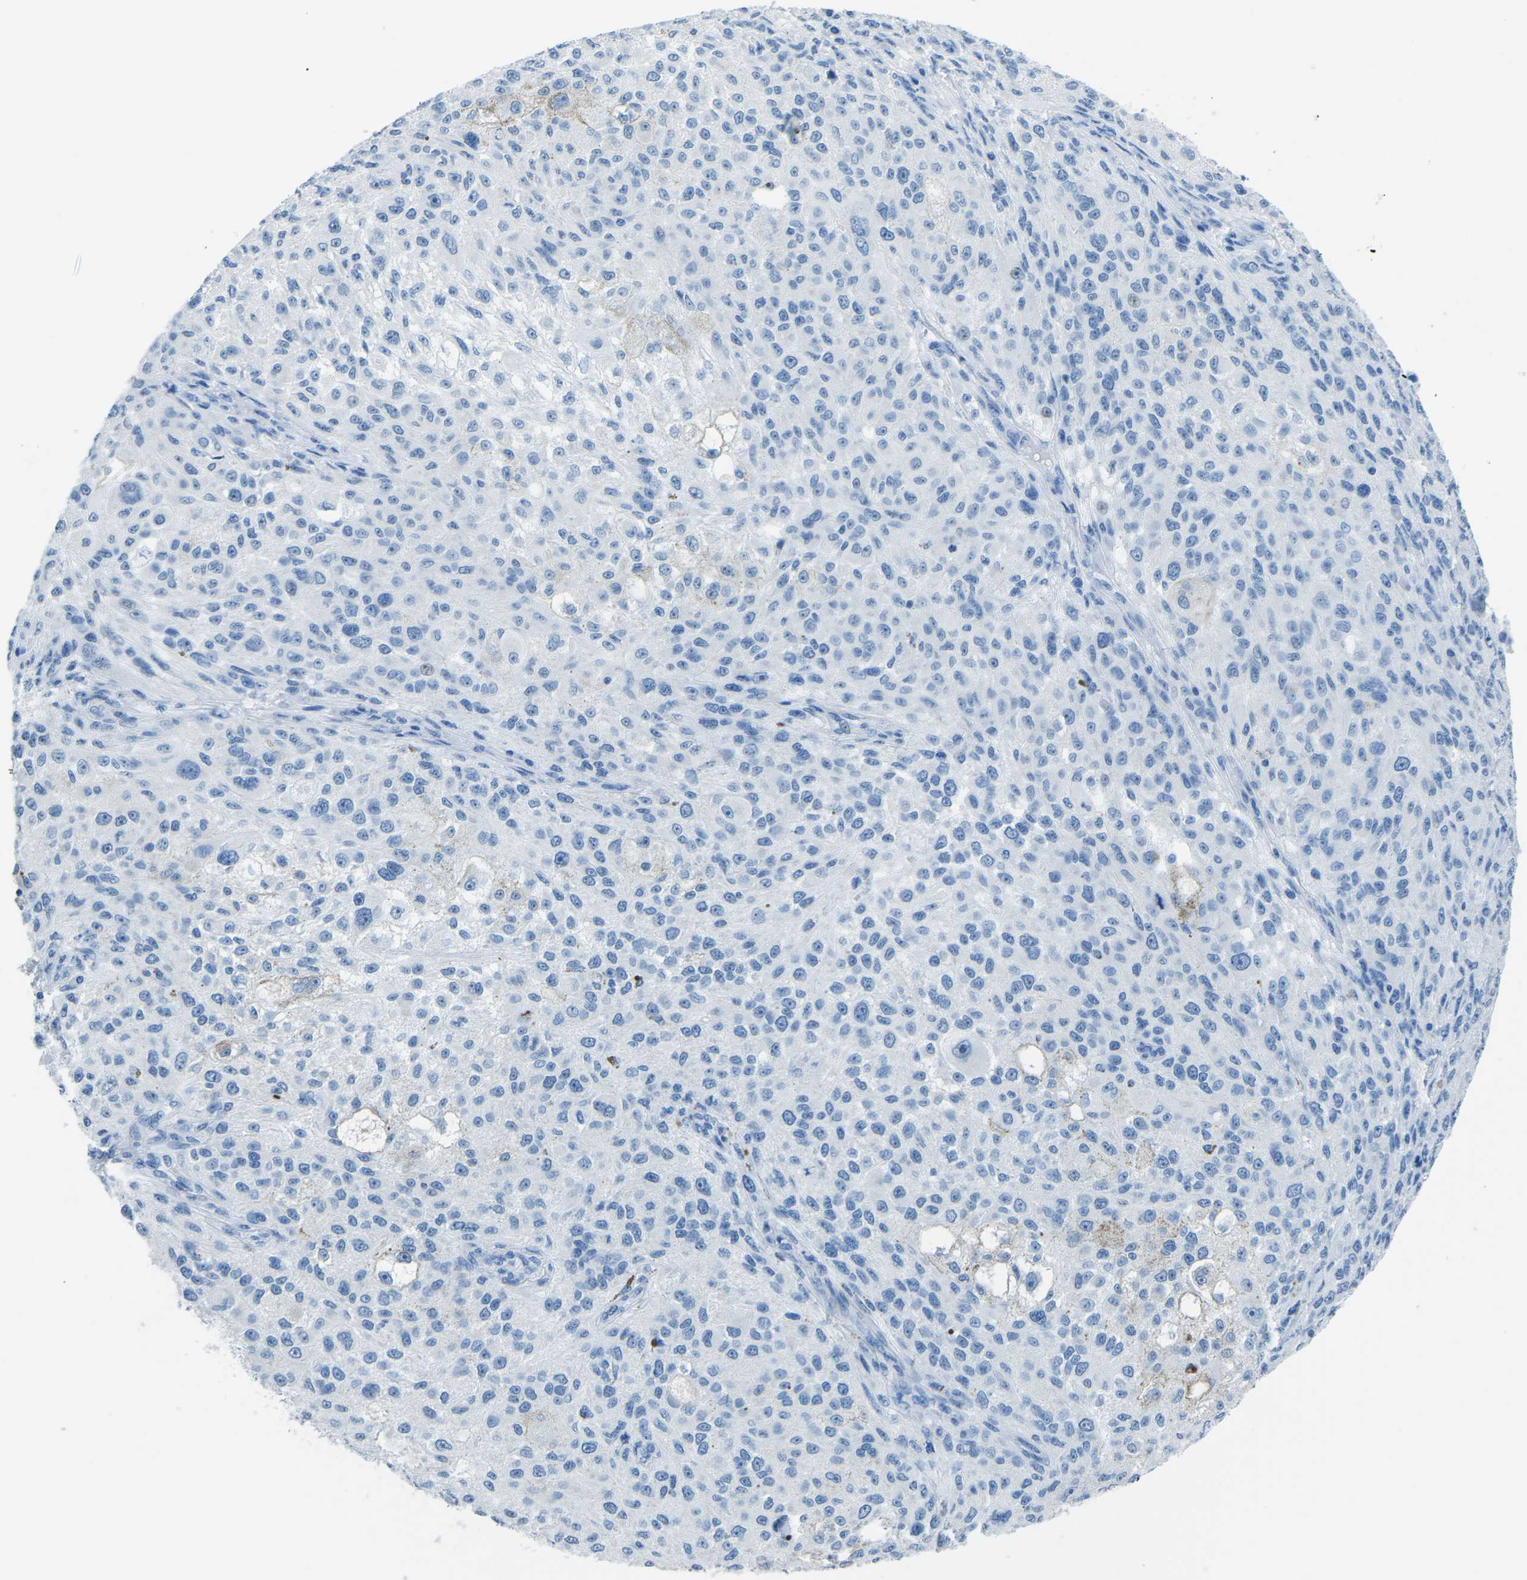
{"staining": {"intensity": "negative", "quantity": "none", "location": "none"}, "tissue": "melanoma", "cell_type": "Tumor cells", "image_type": "cancer", "snomed": [{"axis": "morphology", "description": "Necrosis, NOS"}, {"axis": "morphology", "description": "Malignant melanoma, NOS"}, {"axis": "topography", "description": "Skin"}], "caption": "Immunohistochemistry (IHC) of human malignant melanoma displays no expression in tumor cells.", "gene": "MYH8", "patient": {"sex": "female", "age": 87}}